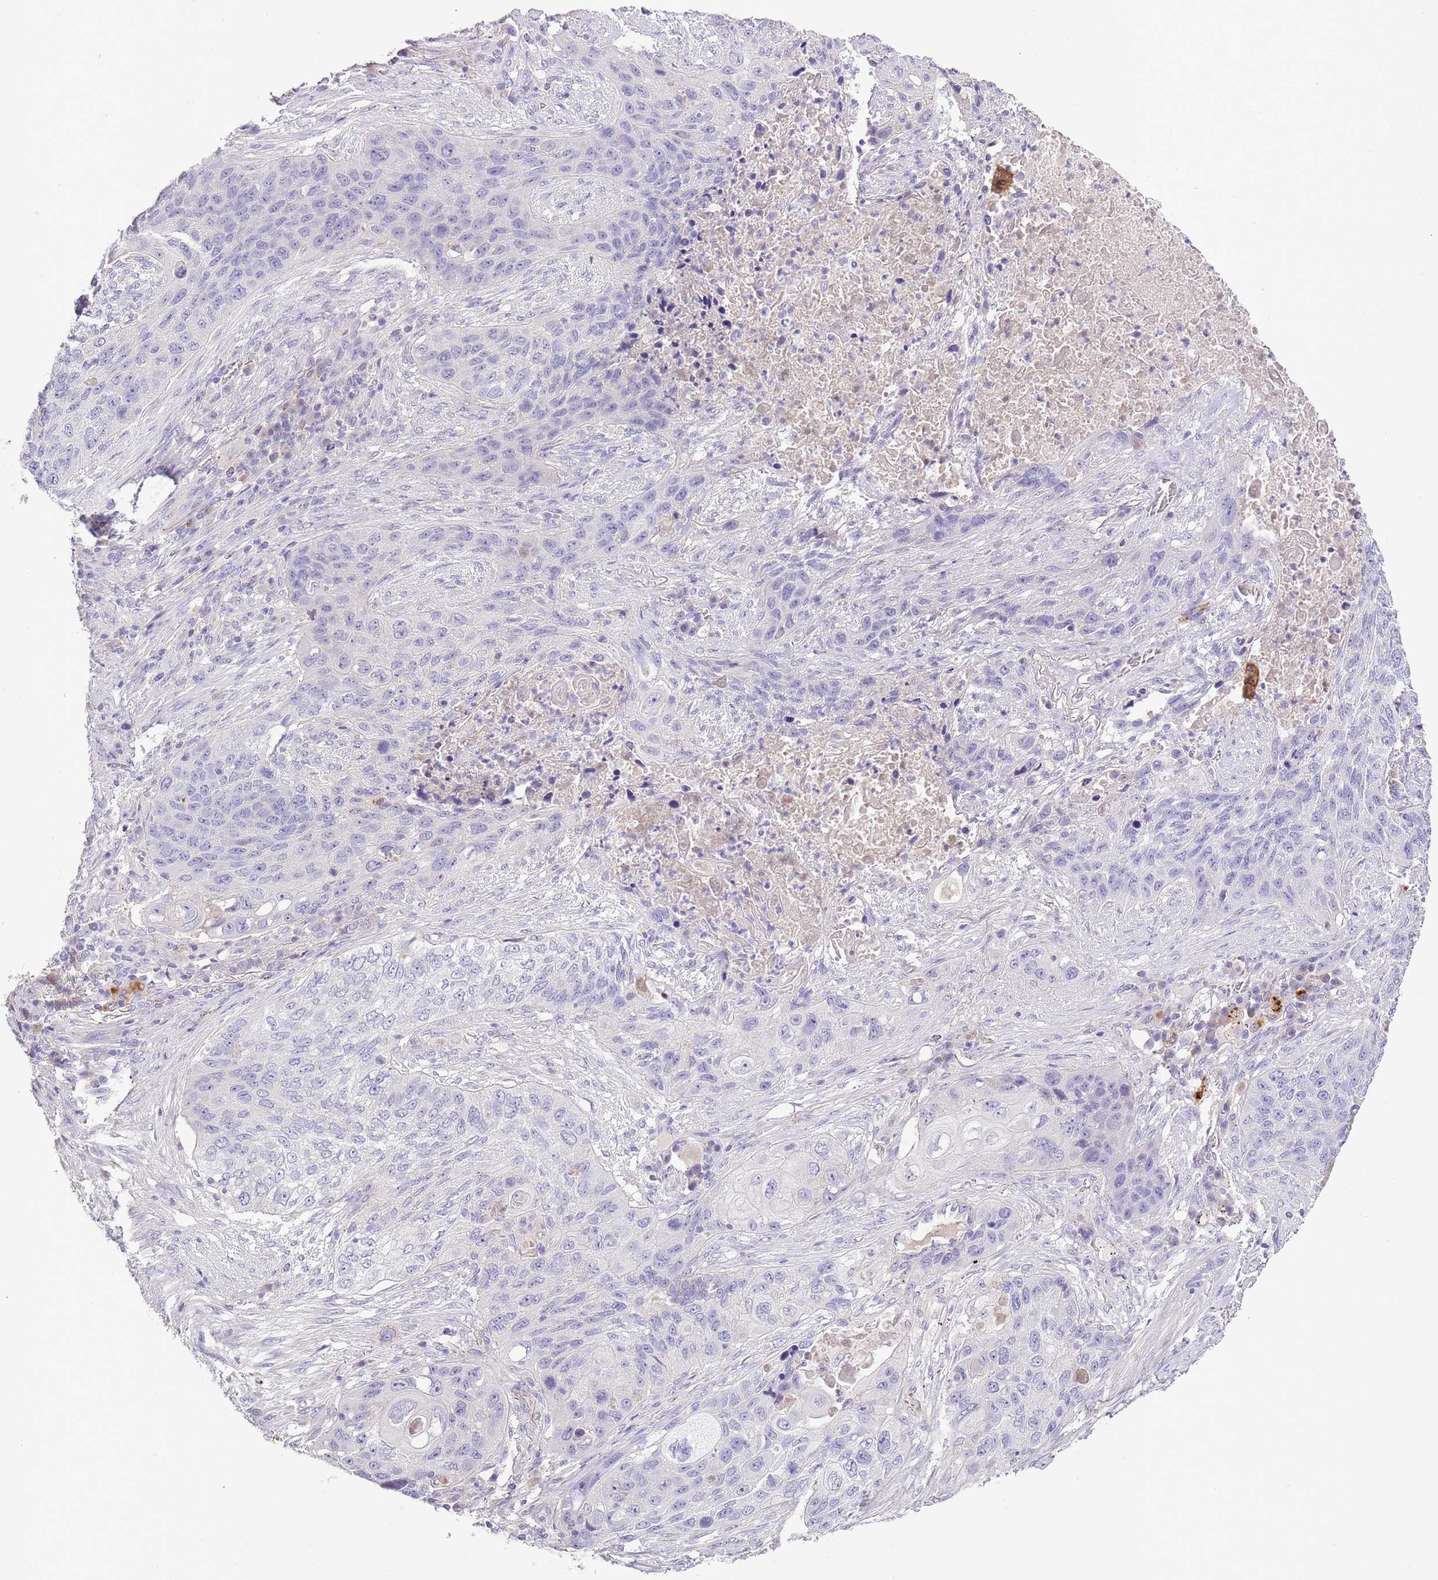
{"staining": {"intensity": "negative", "quantity": "none", "location": "none"}, "tissue": "lung cancer", "cell_type": "Tumor cells", "image_type": "cancer", "snomed": [{"axis": "morphology", "description": "Squamous cell carcinoma, NOS"}, {"axis": "topography", "description": "Lung"}], "caption": "IHC of human lung cancer shows no positivity in tumor cells.", "gene": "ABHD17A", "patient": {"sex": "female", "age": 63}}